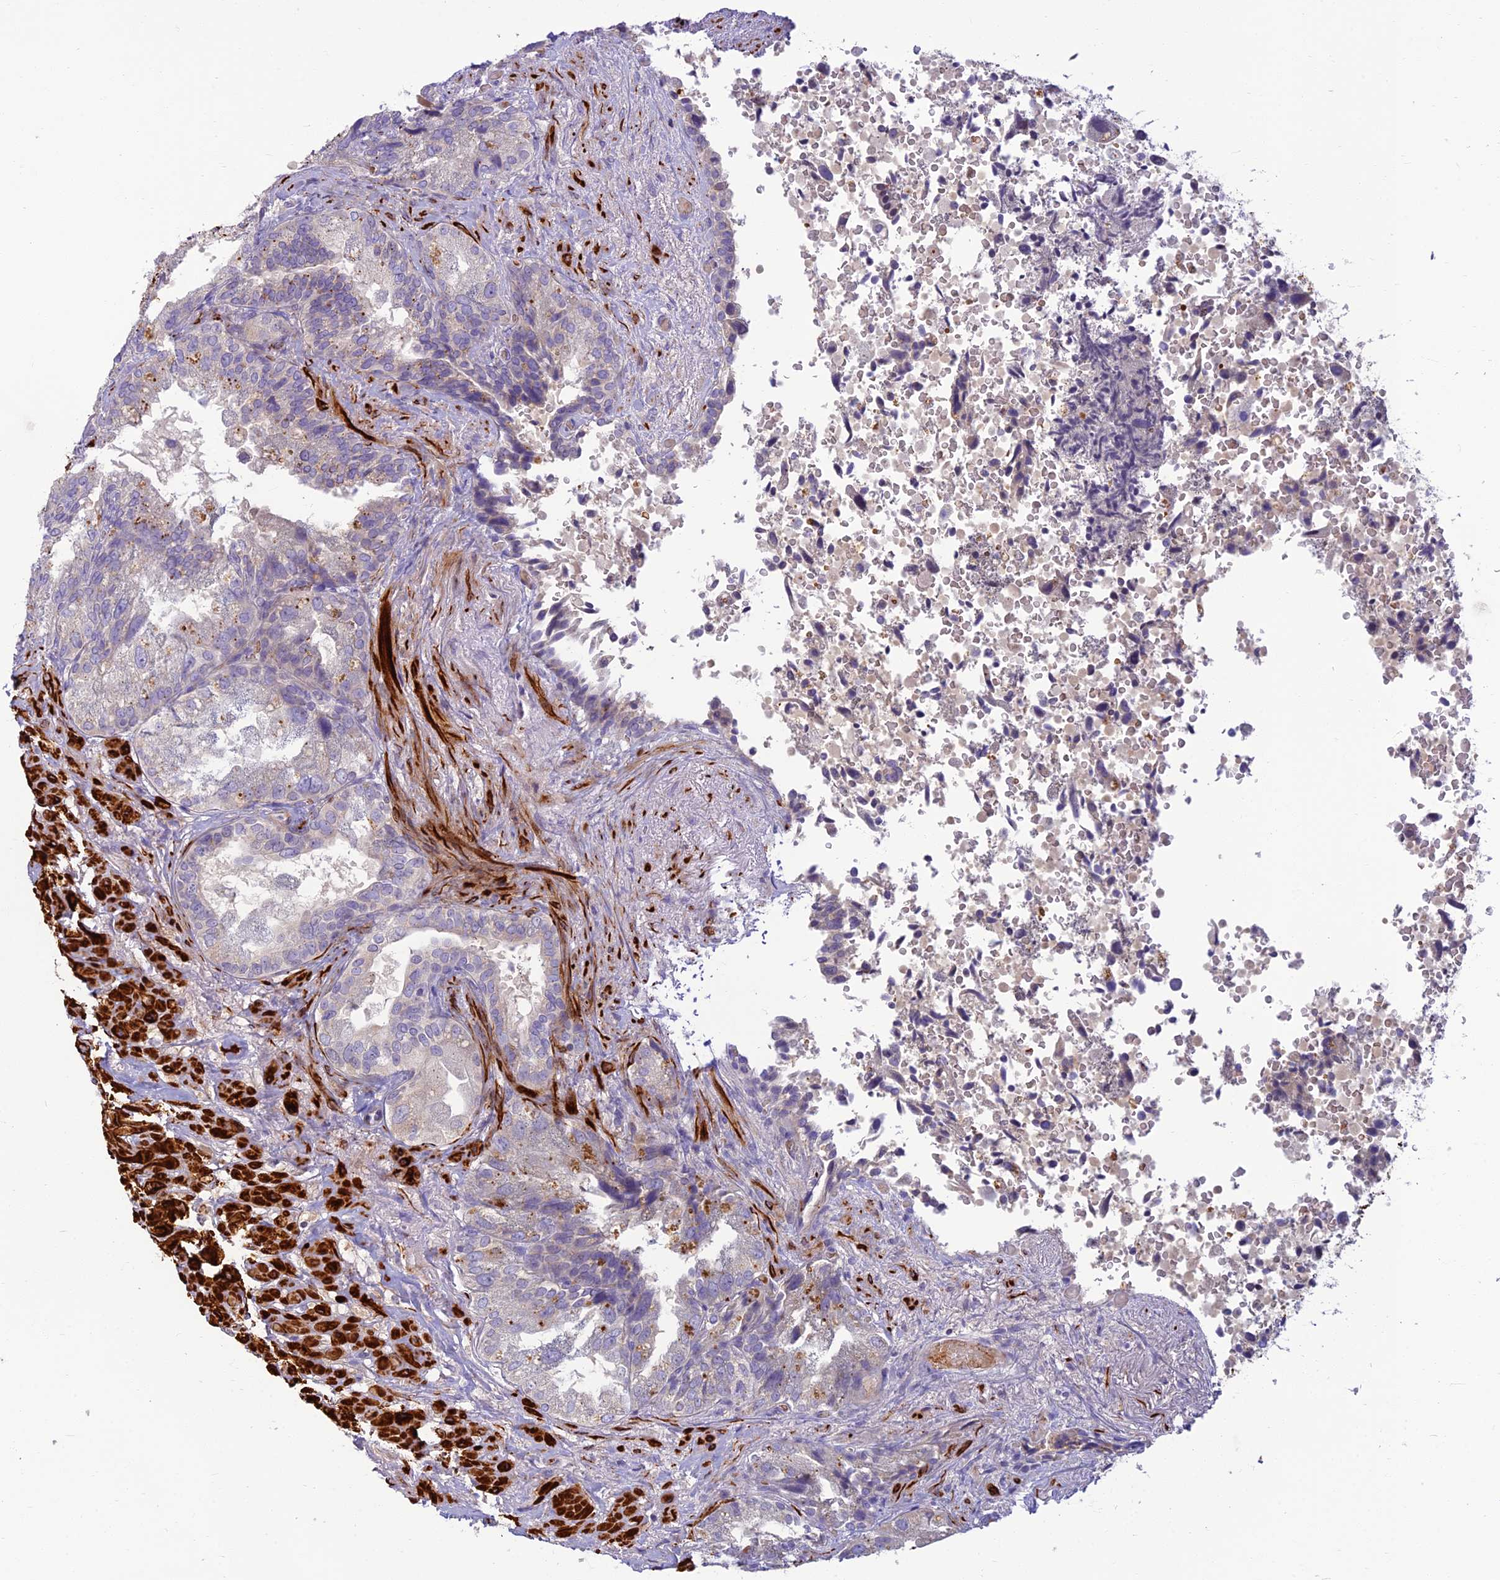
{"staining": {"intensity": "negative", "quantity": "none", "location": "none"}, "tissue": "seminal vesicle", "cell_type": "Glandular cells", "image_type": "normal", "snomed": [{"axis": "morphology", "description": "Normal tissue, NOS"}, {"axis": "topography", "description": "Seminal veicle"}, {"axis": "topography", "description": "Peripheral nerve tissue"}], "caption": "The immunohistochemistry (IHC) micrograph has no significant staining in glandular cells of seminal vesicle.", "gene": "CLIP4", "patient": {"sex": "male", "age": 63}}